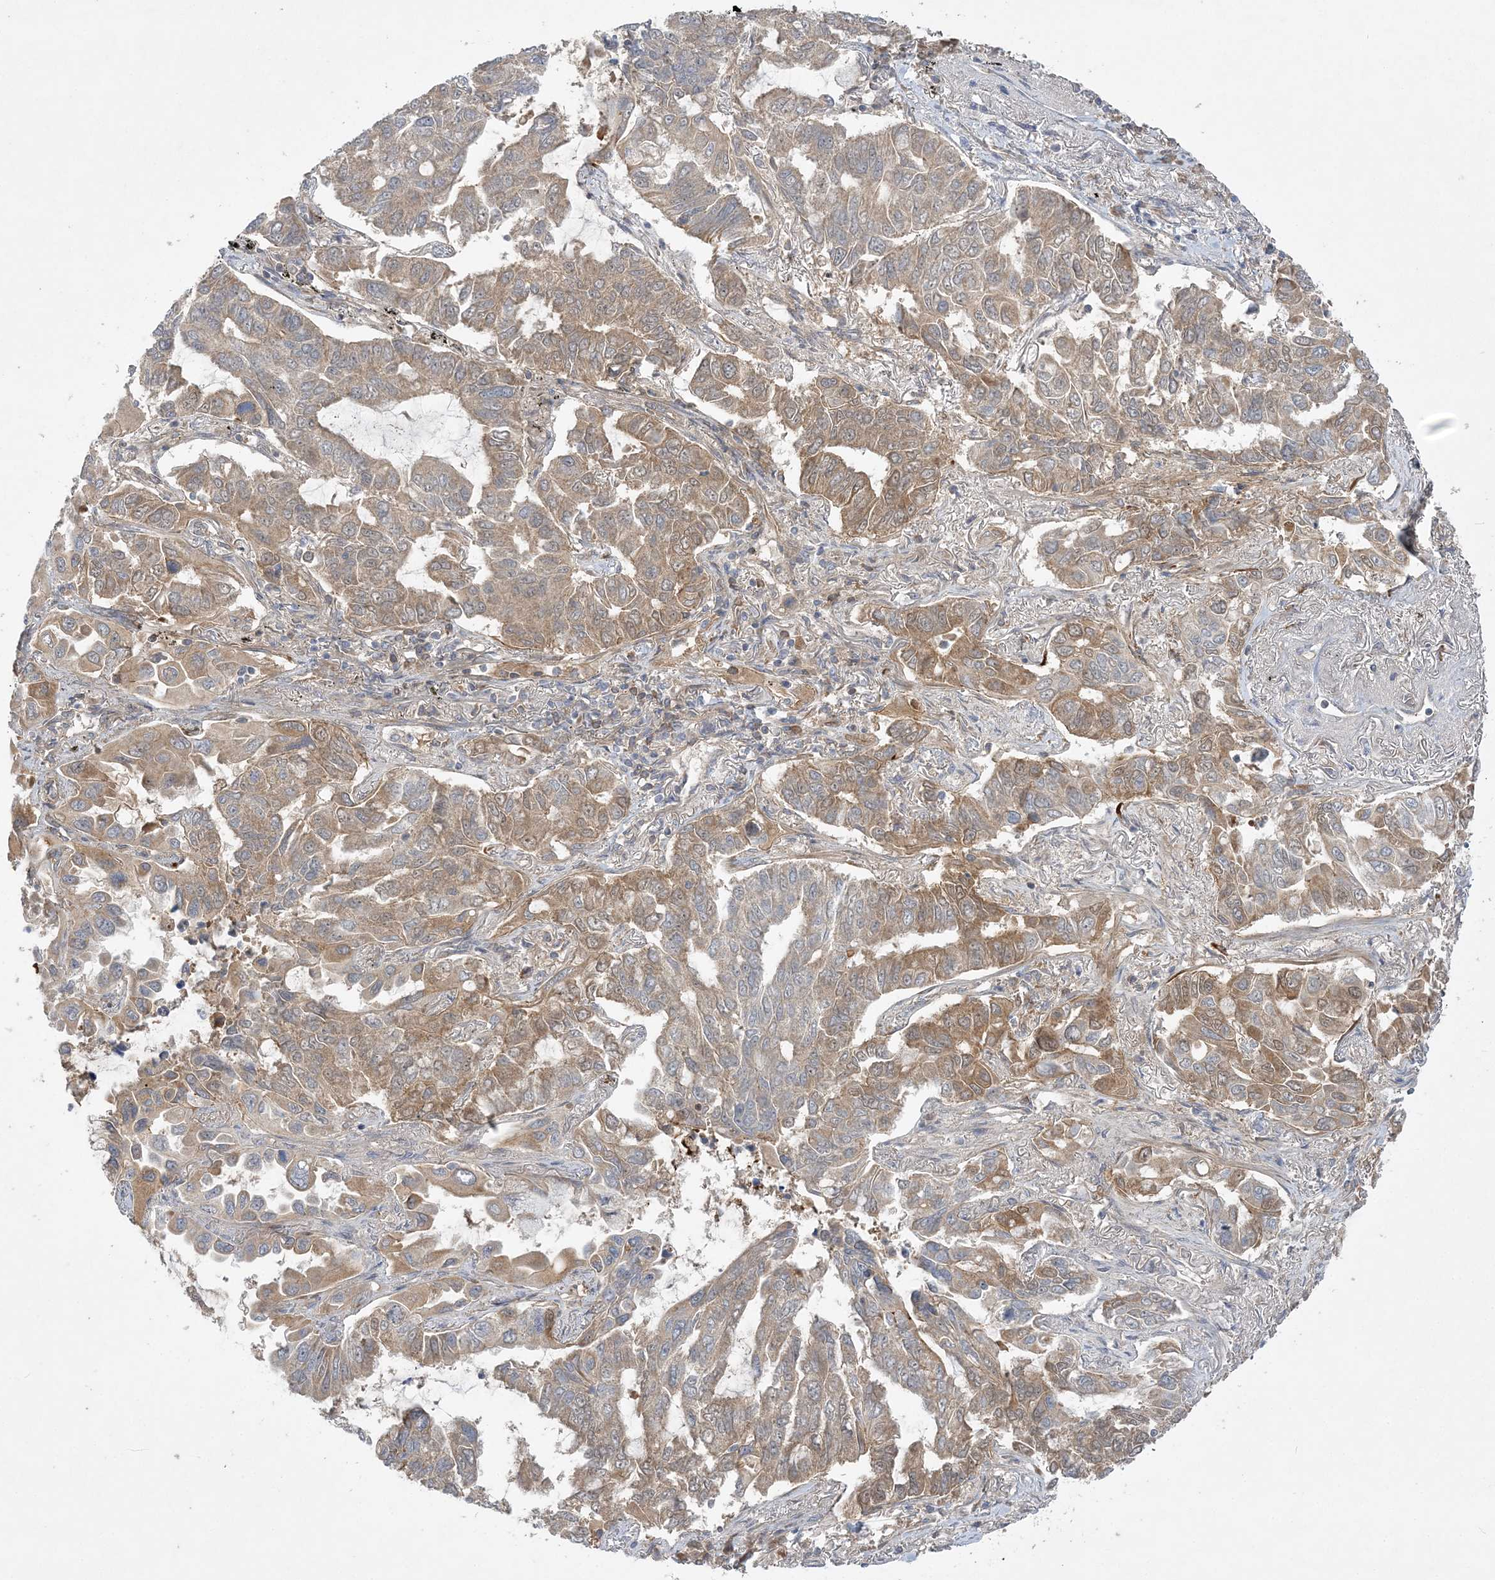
{"staining": {"intensity": "moderate", "quantity": "25%-75%", "location": "cytoplasmic/membranous"}, "tissue": "lung cancer", "cell_type": "Tumor cells", "image_type": "cancer", "snomed": [{"axis": "morphology", "description": "Adenocarcinoma, NOS"}, {"axis": "topography", "description": "Lung"}], "caption": "About 25%-75% of tumor cells in human lung cancer (adenocarcinoma) reveal moderate cytoplasmic/membranous protein expression as visualized by brown immunohistochemical staining.", "gene": "MMADHC", "patient": {"sex": "male", "age": 64}}